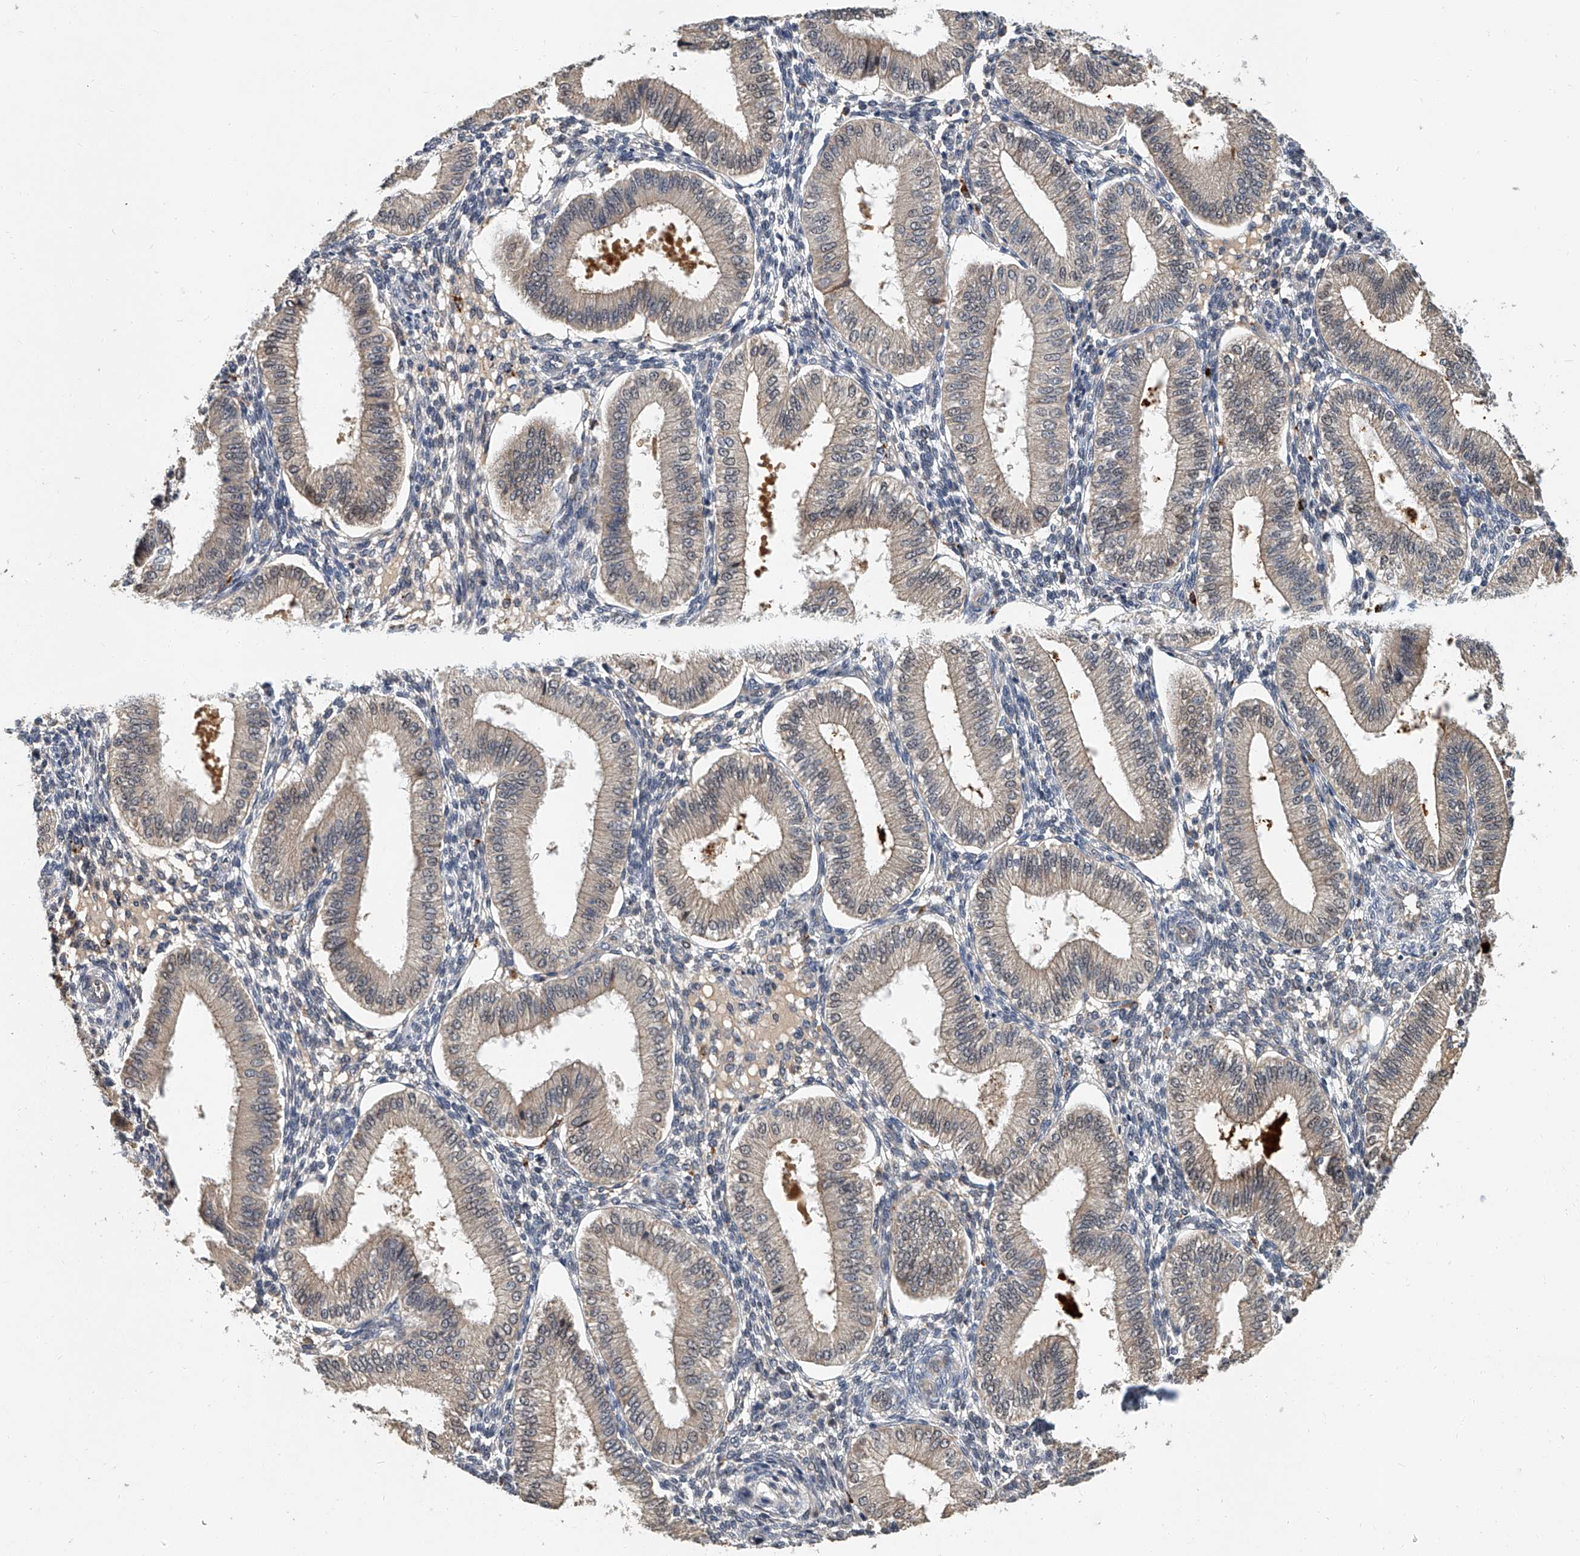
{"staining": {"intensity": "weak", "quantity": "<25%", "location": "cytoplasmic/membranous"}, "tissue": "endometrium", "cell_type": "Cells in endometrial stroma", "image_type": "normal", "snomed": [{"axis": "morphology", "description": "Normal tissue, NOS"}, {"axis": "topography", "description": "Endometrium"}], "caption": "DAB immunohistochemical staining of normal endometrium shows no significant positivity in cells in endometrial stroma.", "gene": "JAG2", "patient": {"sex": "female", "age": 39}}